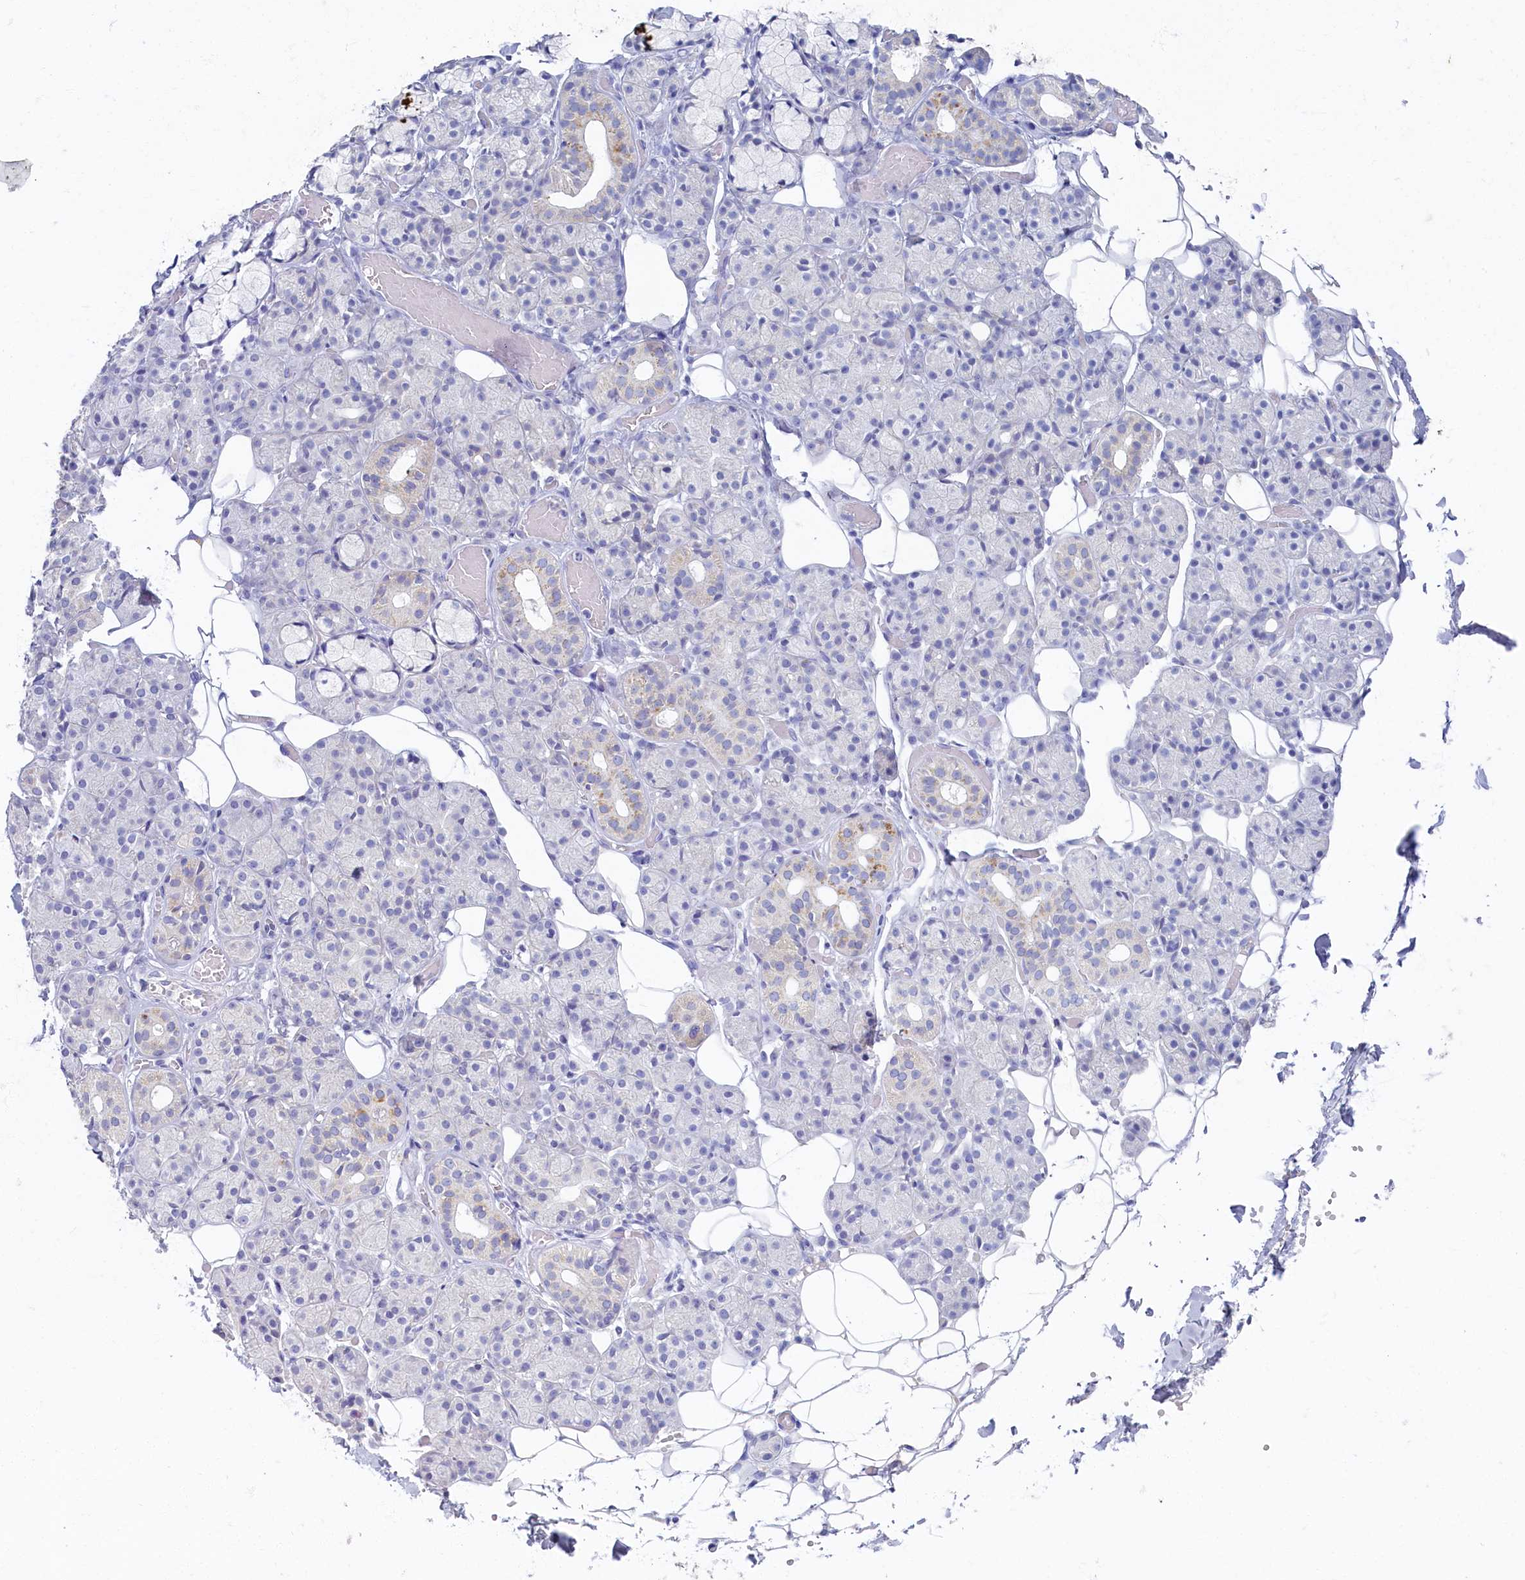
{"staining": {"intensity": "weak", "quantity": "<25%", "location": "cytoplasmic/membranous"}, "tissue": "salivary gland", "cell_type": "Glandular cells", "image_type": "normal", "snomed": [{"axis": "morphology", "description": "Normal tissue, NOS"}, {"axis": "topography", "description": "Salivary gland"}], "caption": "Glandular cells show no significant protein expression in normal salivary gland. Brightfield microscopy of IHC stained with DAB (3,3'-diaminobenzidine) (brown) and hematoxylin (blue), captured at high magnification.", "gene": "OCIAD2", "patient": {"sex": "male", "age": 63}}